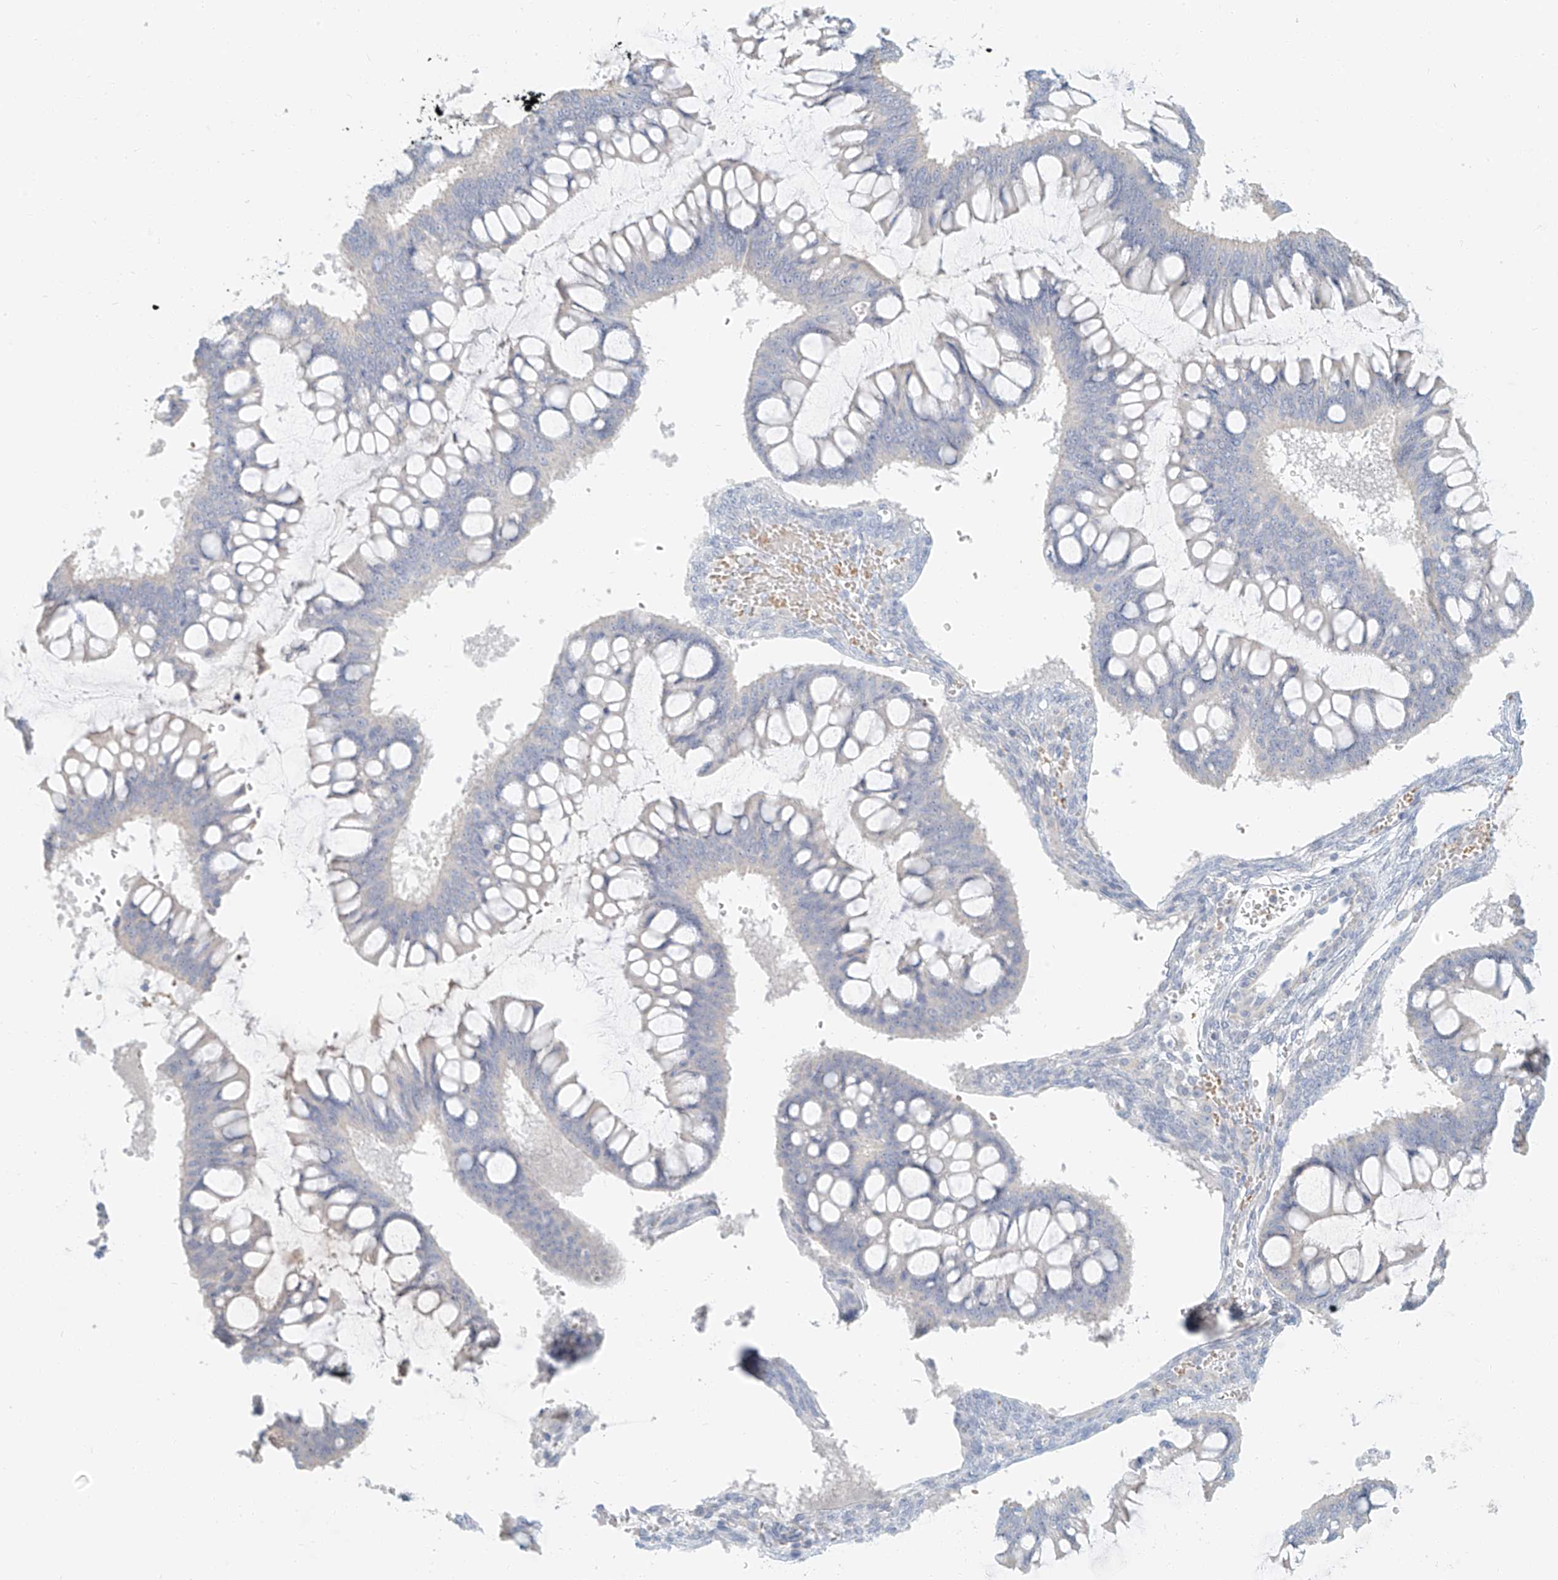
{"staining": {"intensity": "negative", "quantity": "none", "location": "none"}, "tissue": "ovarian cancer", "cell_type": "Tumor cells", "image_type": "cancer", "snomed": [{"axis": "morphology", "description": "Cystadenocarcinoma, mucinous, NOS"}, {"axis": "topography", "description": "Ovary"}], "caption": "There is no significant staining in tumor cells of mucinous cystadenocarcinoma (ovarian).", "gene": "PGC", "patient": {"sex": "female", "age": 73}}